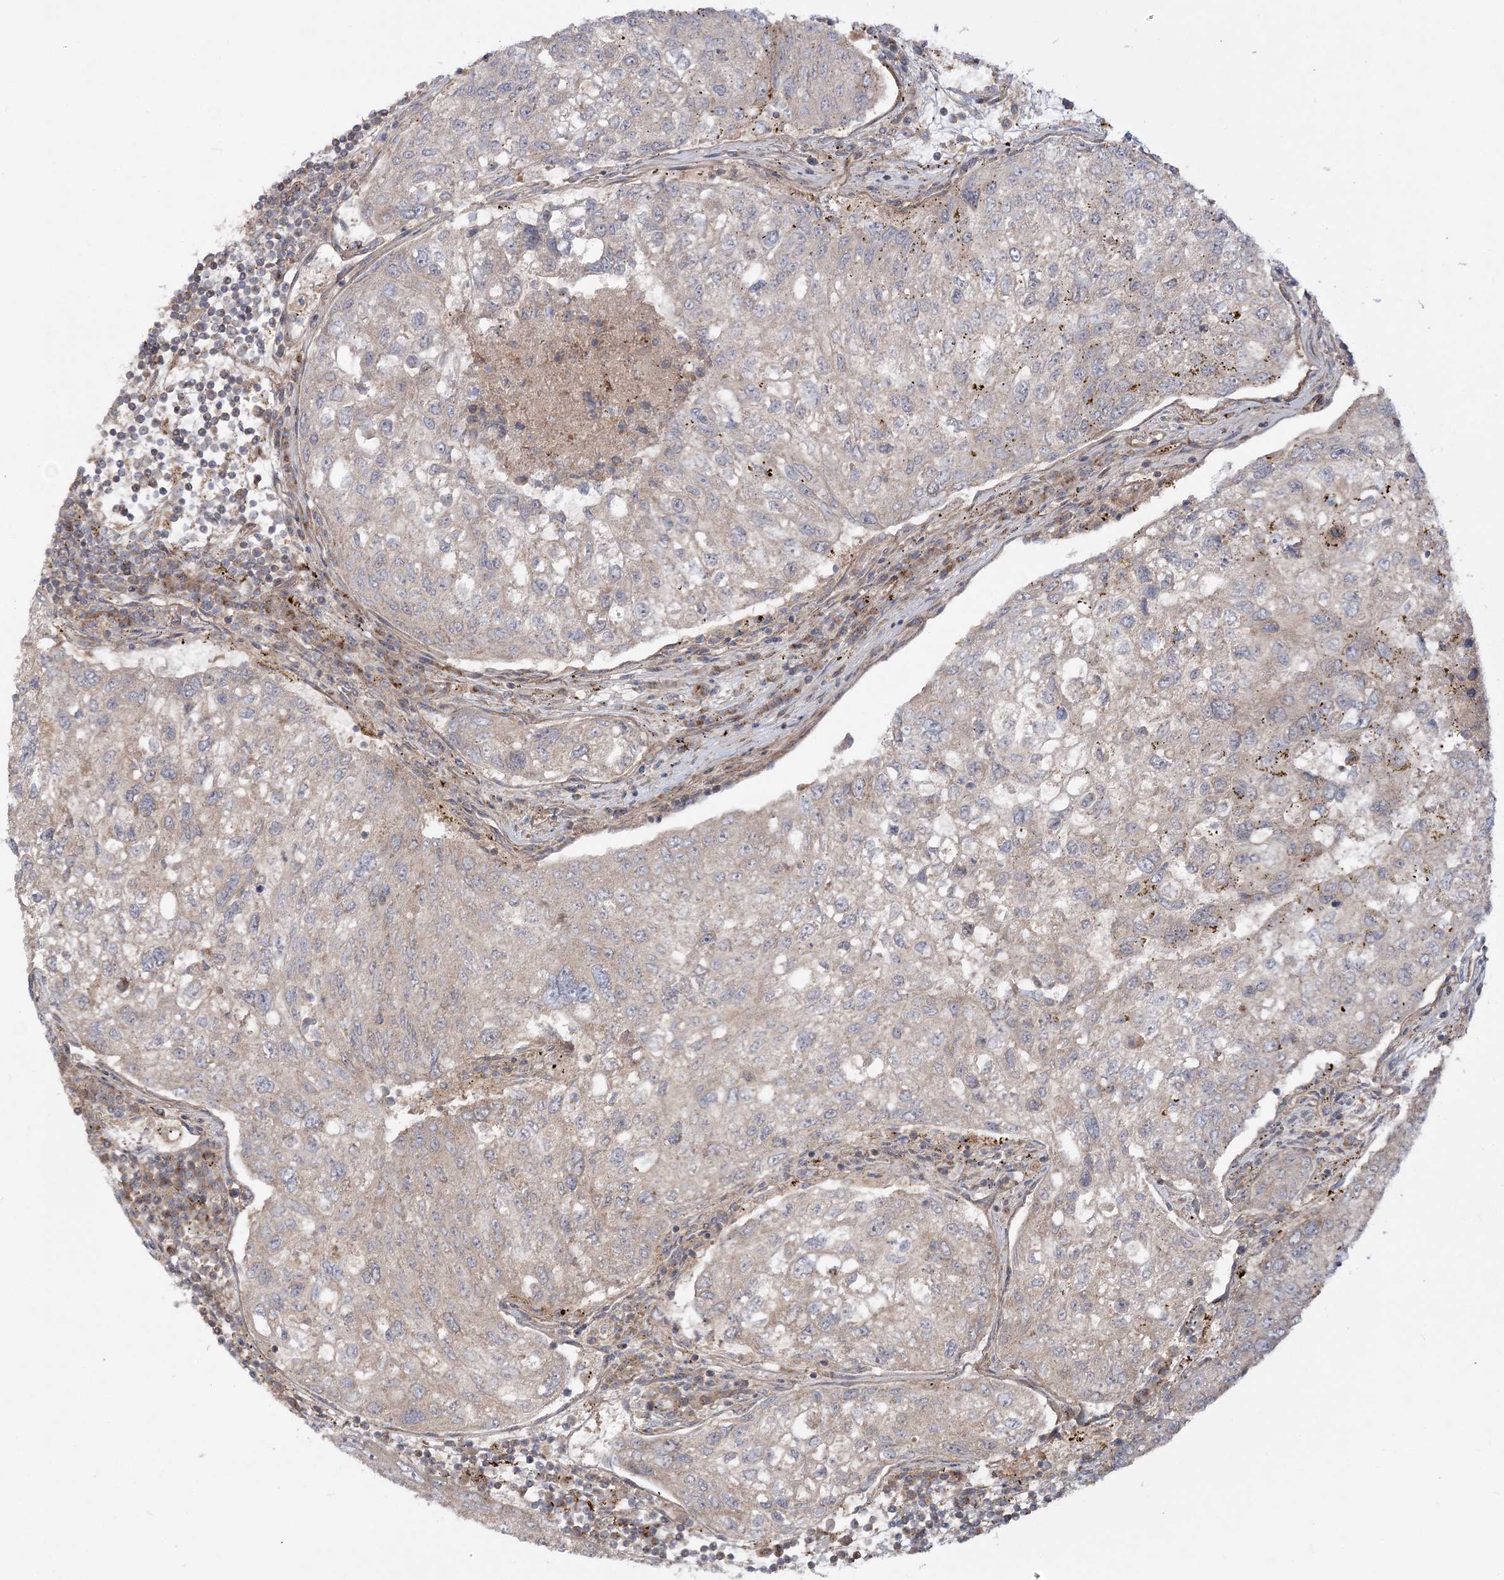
{"staining": {"intensity": "negative", "quantity": "none", "location": "none"}, "tissue": "urothelial cancer", "cell_type": "Tumor cells", "image_type": "cancer", "snomed": [{"axis": "morphology", "description": "Urothelial carcinoma, High grade"}, {"axis": "topography", "description": "Lymph node"}, {"axis": "topography", "description": "Urinary bladder"}], "caption": "An immunohistochemistry (IHC) histopathology image of urothelial cancer is shown. There is no staining in tumor cells of urothelial cancer.", "gene": "MOCS2", "patient": {"sex": "male", "age": 51}}